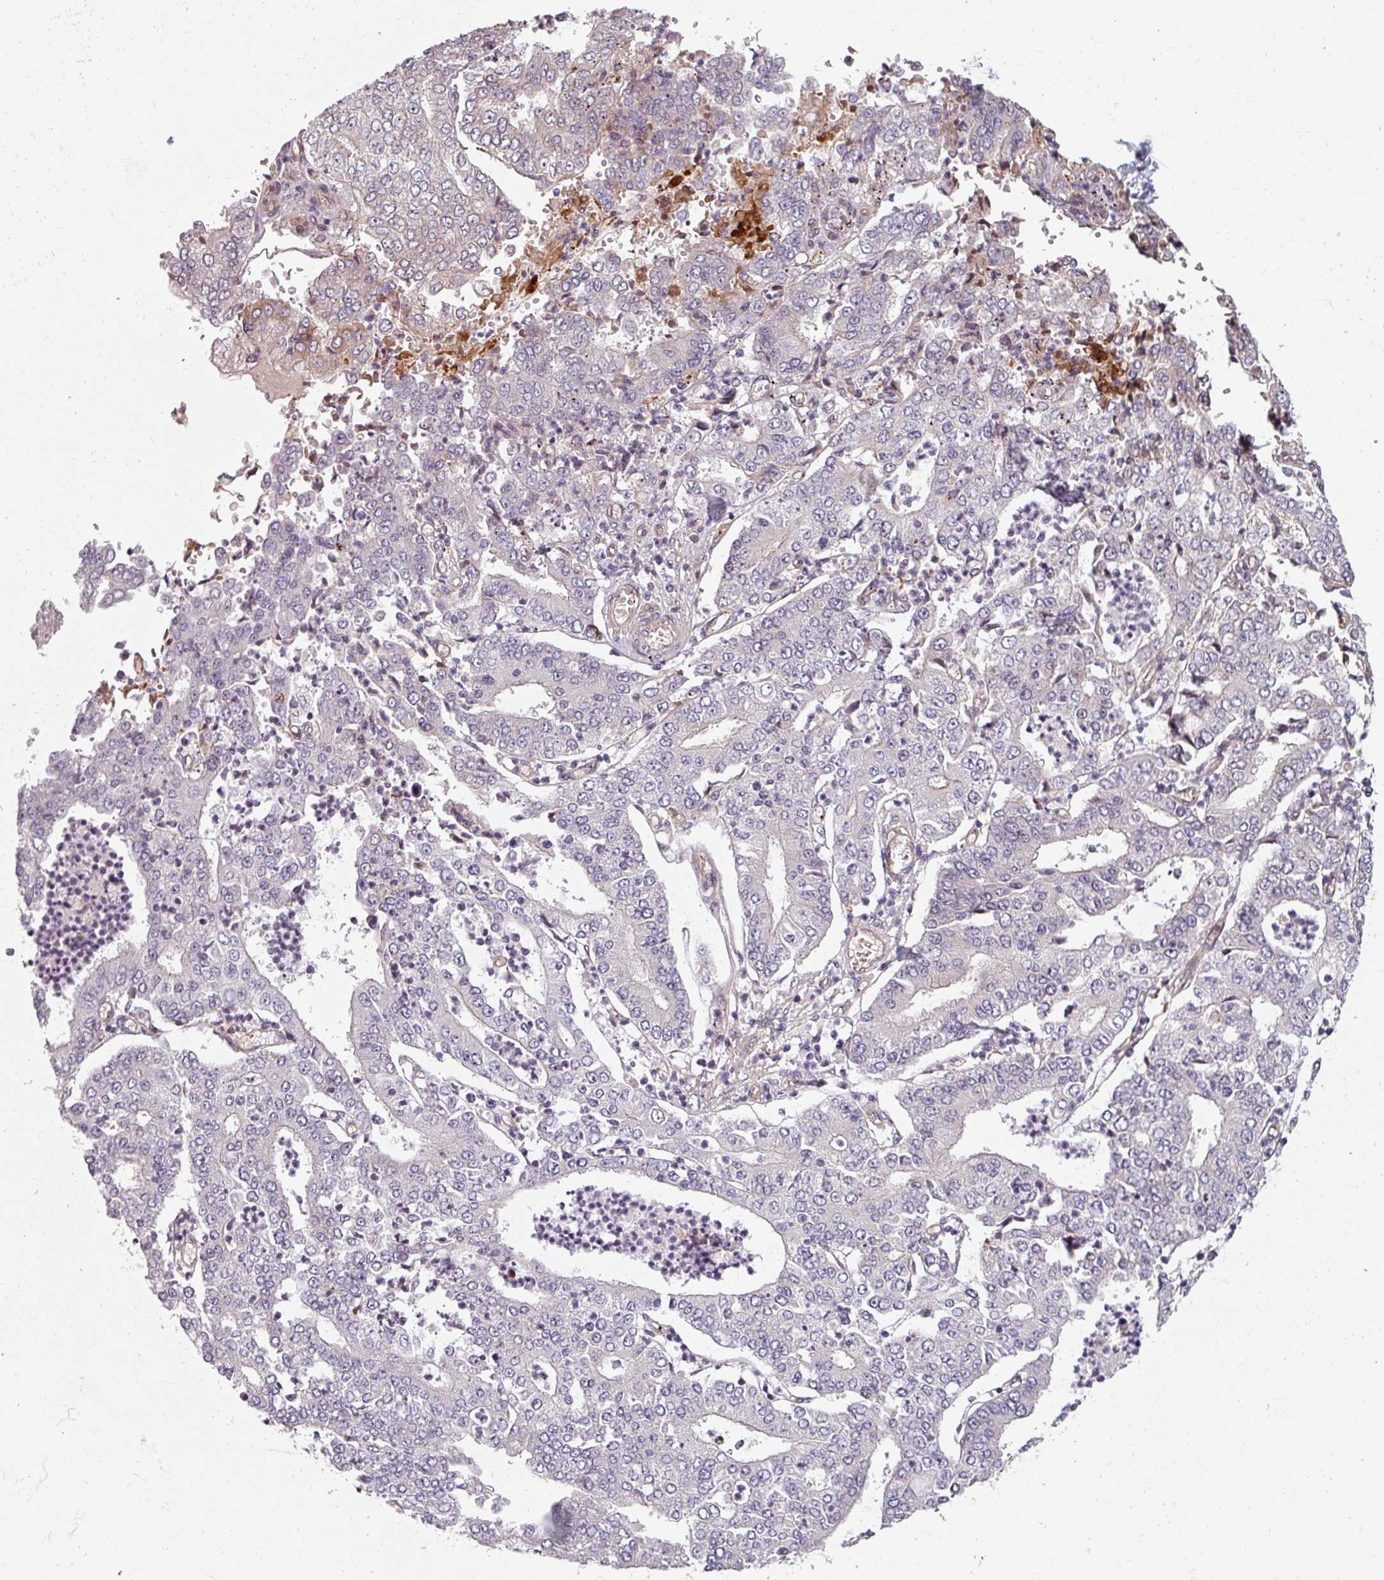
{"staining": {"intensity": "negative", "quantity": "none", "location": "none"}, "tissue": "stomach cancer", "cell_type": "Tumor cells", "image_type": "cancer", "snomed": [{"axis": "morphology", "description": "Adenocarcinoma, NOS"}, {"axis": "topography", "description": "Stomach"}], "caption": "This is an immunohistochemistry image of human stomach adenocarcinoma. There is no staining in tumor cells.", "gene": "C4BPB", "patient": {"sex": "male", "age": 76}}